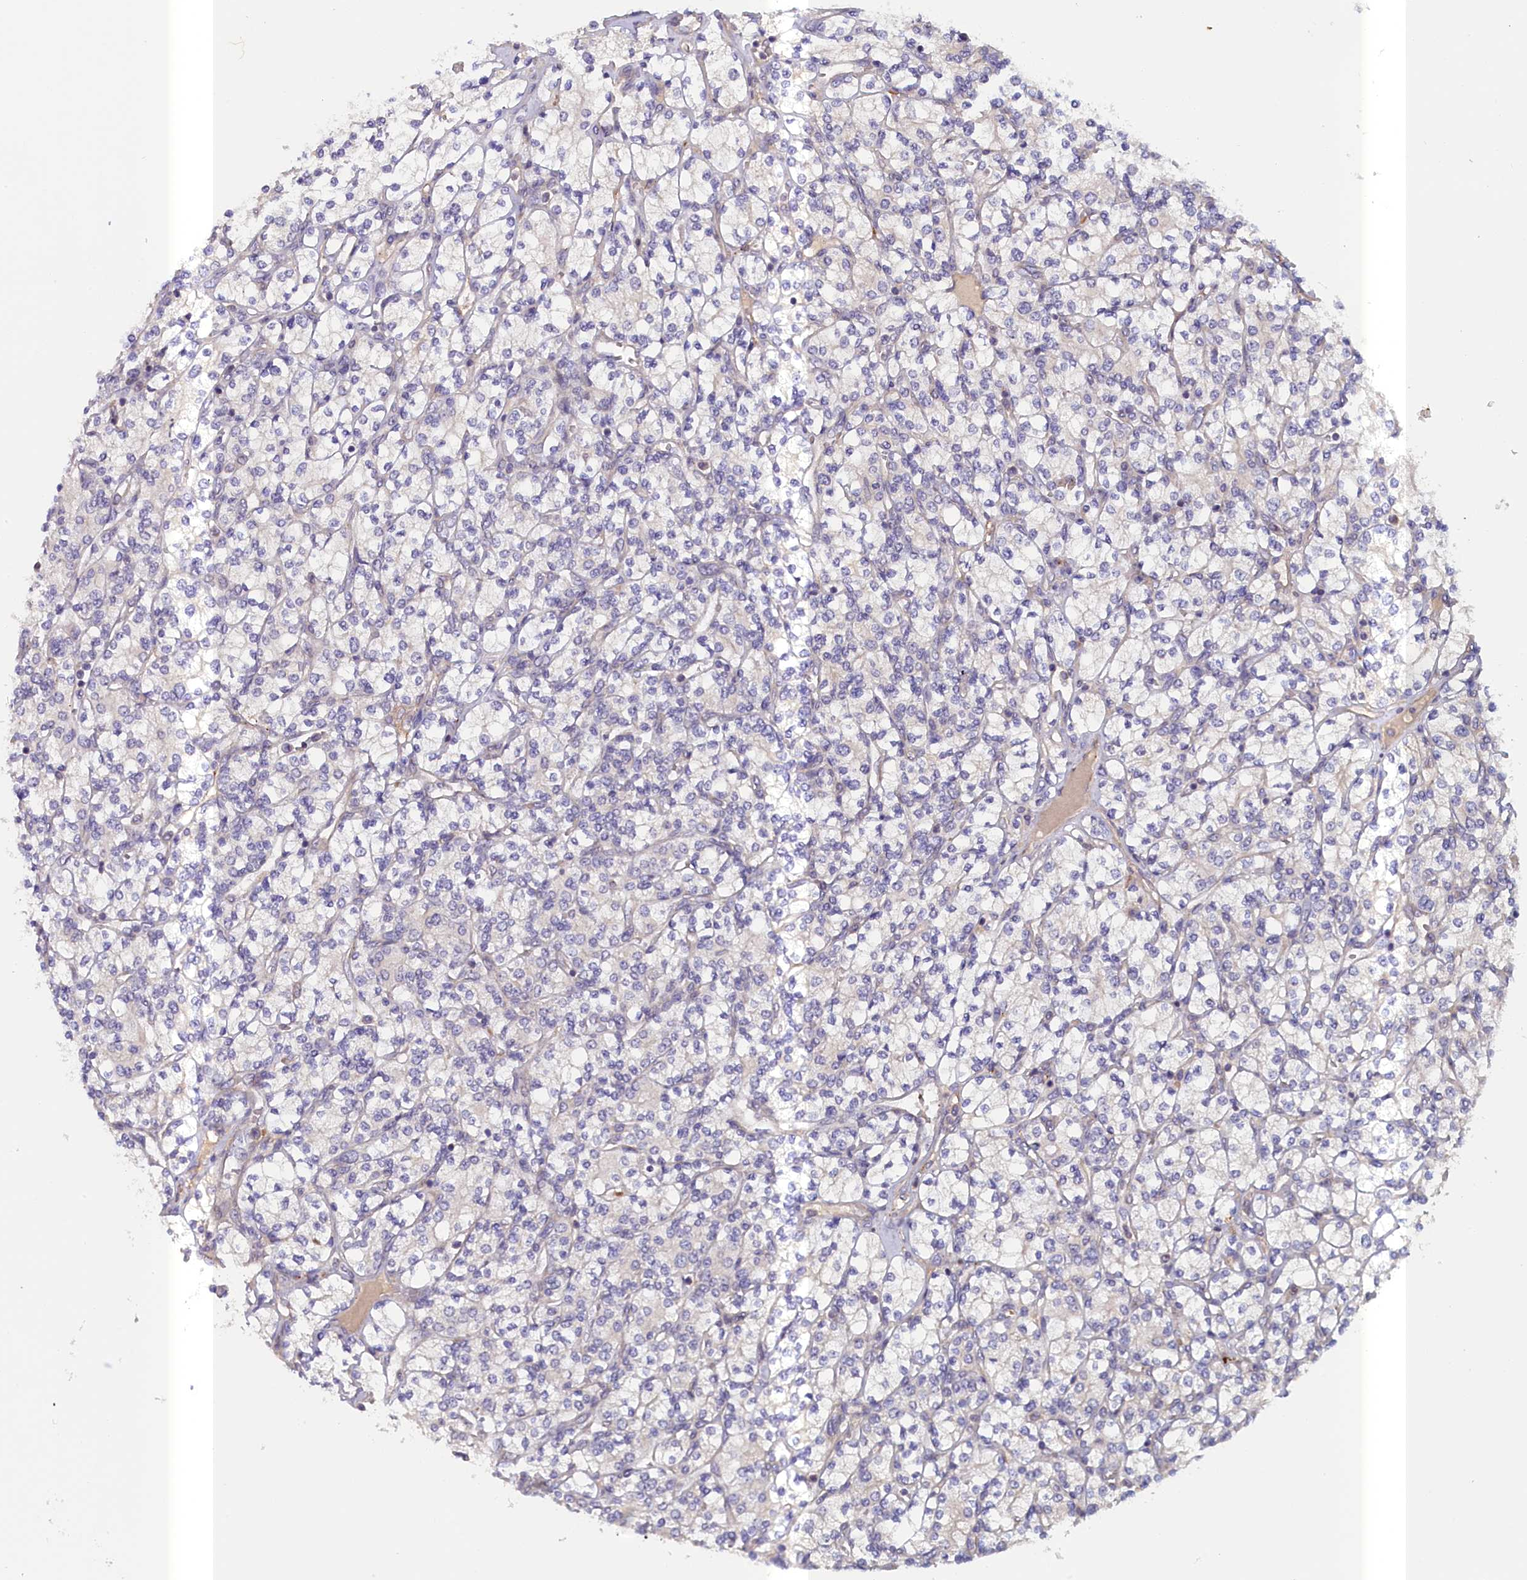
{"staining": {"intensity": "negative", "quantity": "none", "location": "none"}, "tissue": "renal cancer", "cell_type": "Tumor cells", "image_type": "cancer", "snomed": [{"axis": "morphology", "description": "Adenocarcinoma, NOS"}, {"axis": "topography", "description": "Kidney"}], "caption": "Immunohistochemistry of renal cancer (adenocarcinoma) displays no expression in tumor cells. Brightfield microscopy of immunohistochemistry stained with DAB (3,3'-diaminobenzidine) (brown) and hematoxylin (blue), captured at high magnification.", "gene": "IGFALS", "patient": {"sex": "male", "age": 77}}